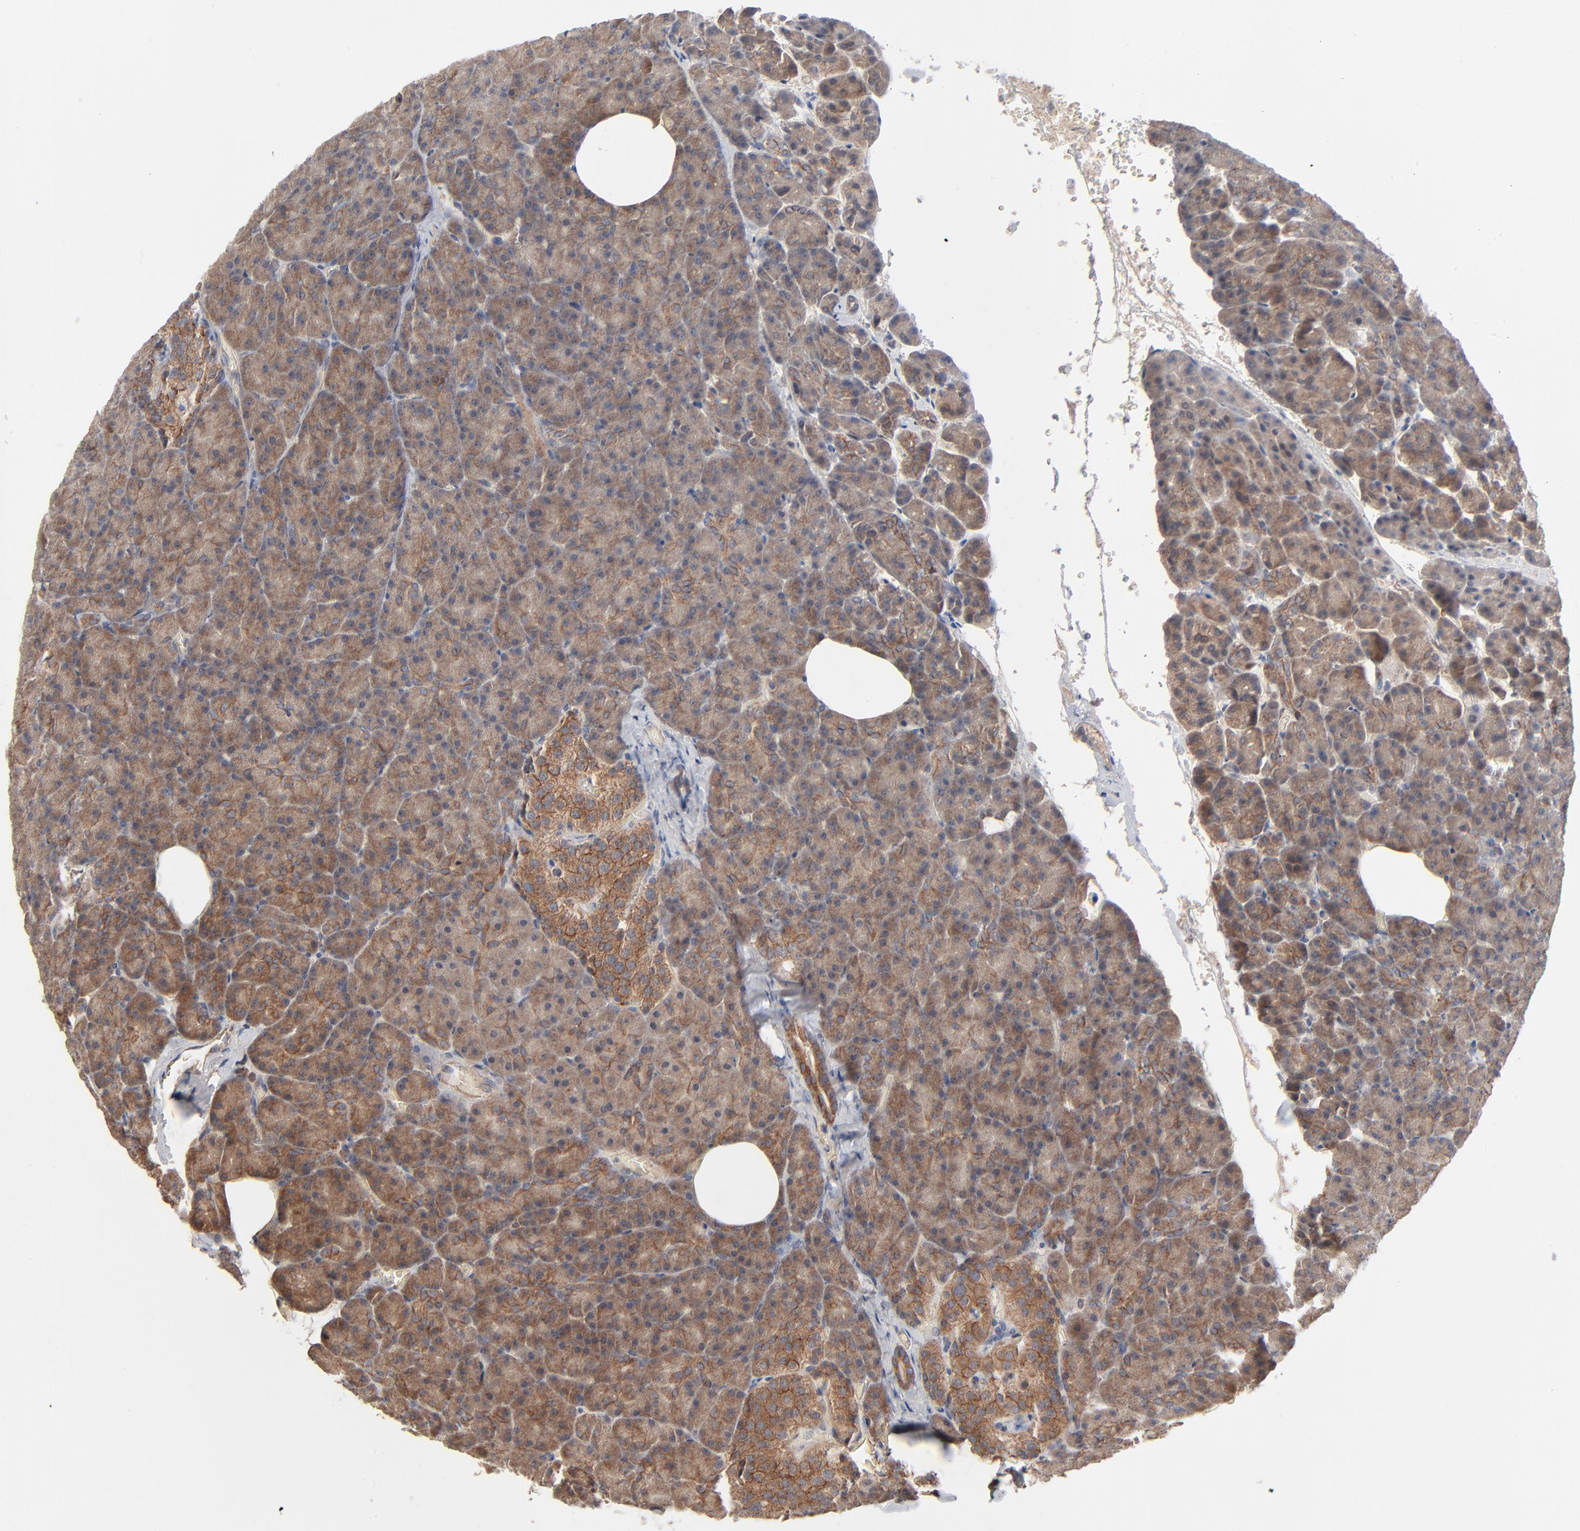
{"staining": {"intensity": "moderate", "quantity": ">75%", "location": "cytoplasmic/membranous"}, "tissue": "pancreas", "cell_type": "Exocrine glandular cells", "image_type": "normal", "snomed": [{"axis": "morphology", "description": "Normal tissue, NOS"}, {"axis": "topography", "description": "Pancreas"}], "caption": "A medium amount of moderate cytoplasmic/membranous staining is appreciated in approximately >75% of exocrine glandular cells in normal pancreas.", "gene": "ABLIM3", "patient": {"sex": "female", "age": 35}}